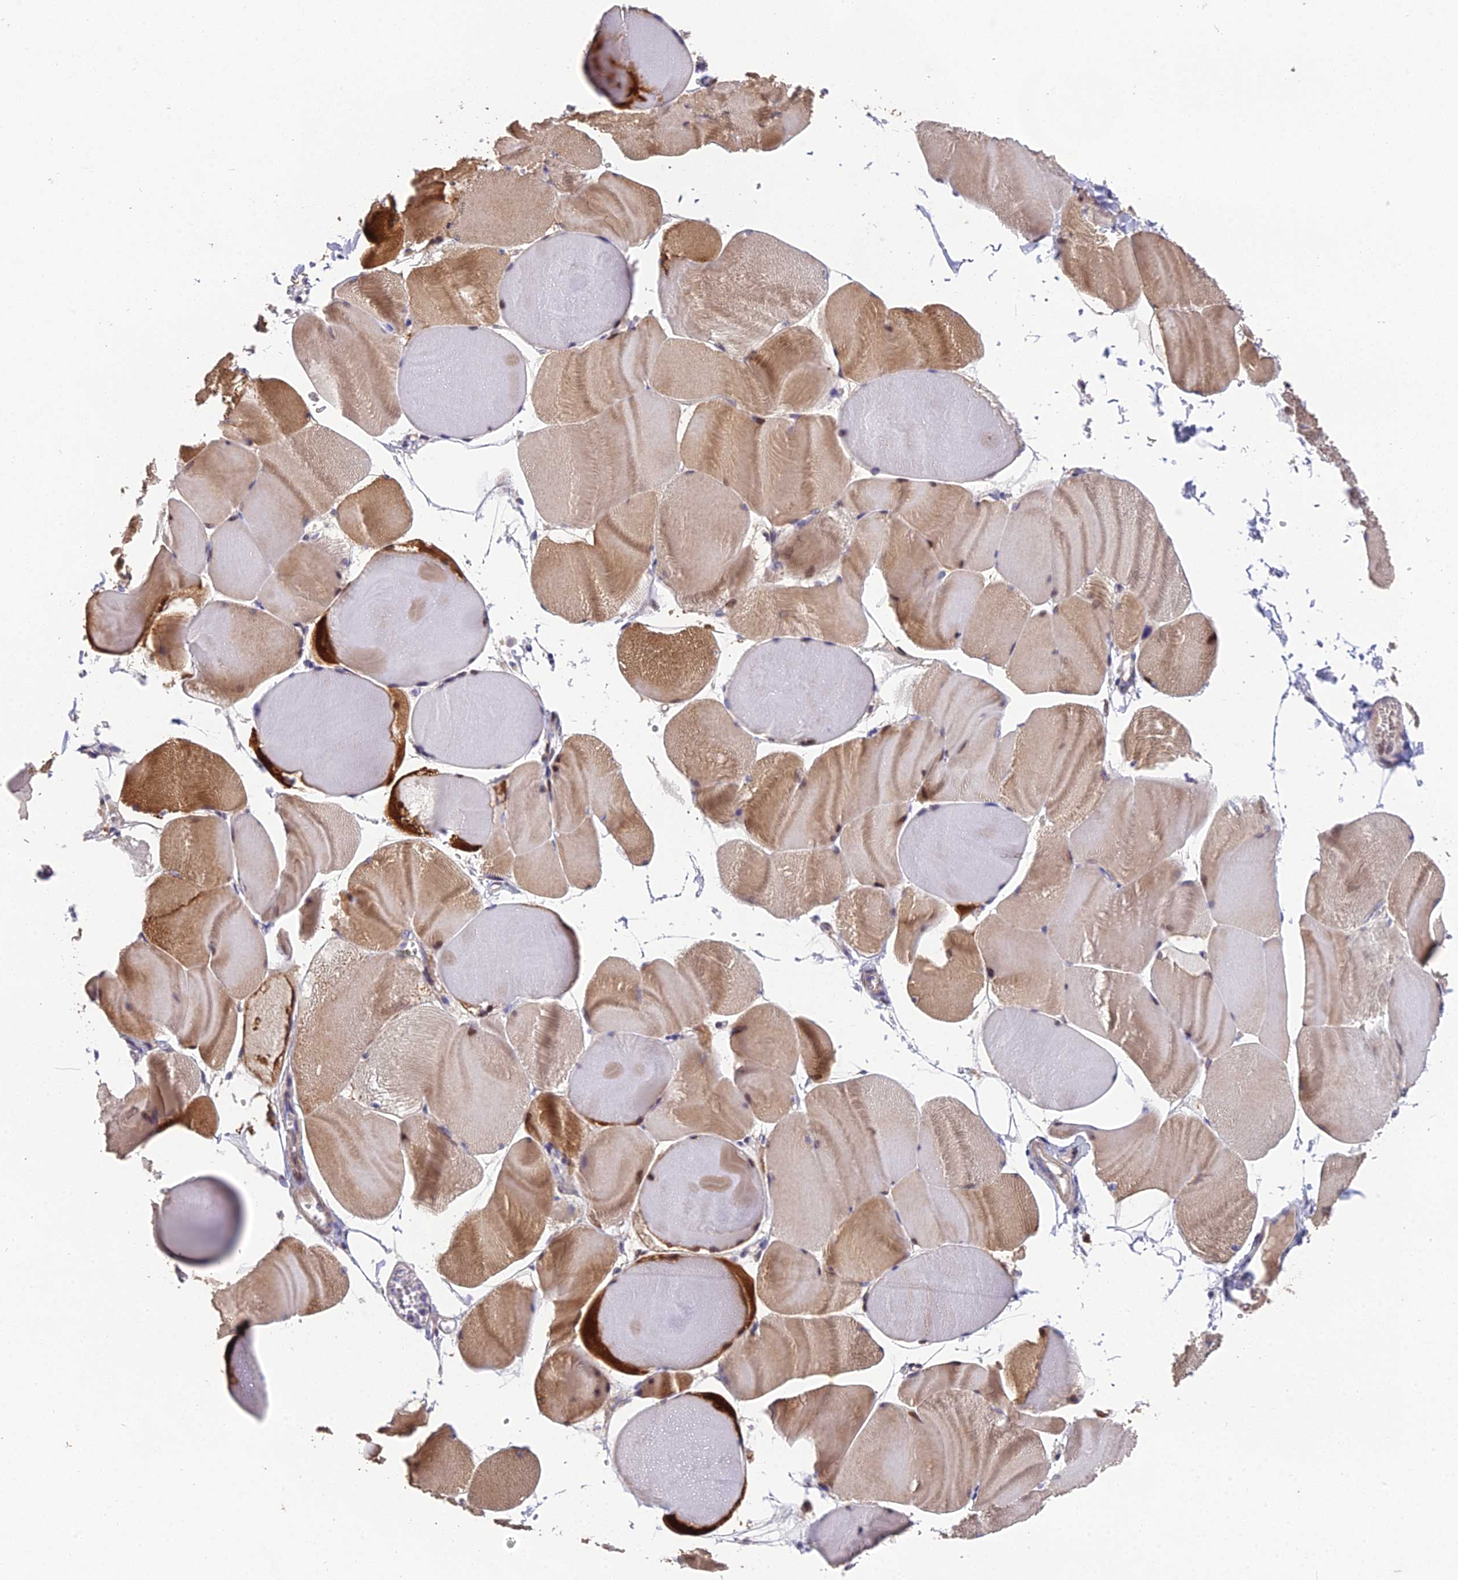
{"staining": {"intensity": "moderate", "quantity": "25%-75%", "location": "cytoplasmic/membranous"}, "tissue": "skeletal muscle", "cell_type": "Myocytes", "image_type": "normal", "snomed": [{"axis": "morphology", "description": "Normal tissue, NOS"}, {"axis": "morphology", "description": "Basal cell carcinoma"}, {"axis": "topography", "description": "Skeletal muscle"}], "caption": "IHC of unremarkable human skeletal muscle reveals medium levels of moderate cytoplasmic/membranous expression in about 25%-75% of myocytes.", "gene": "PUS10", "patient": {"sex": "female", "age": 64}}